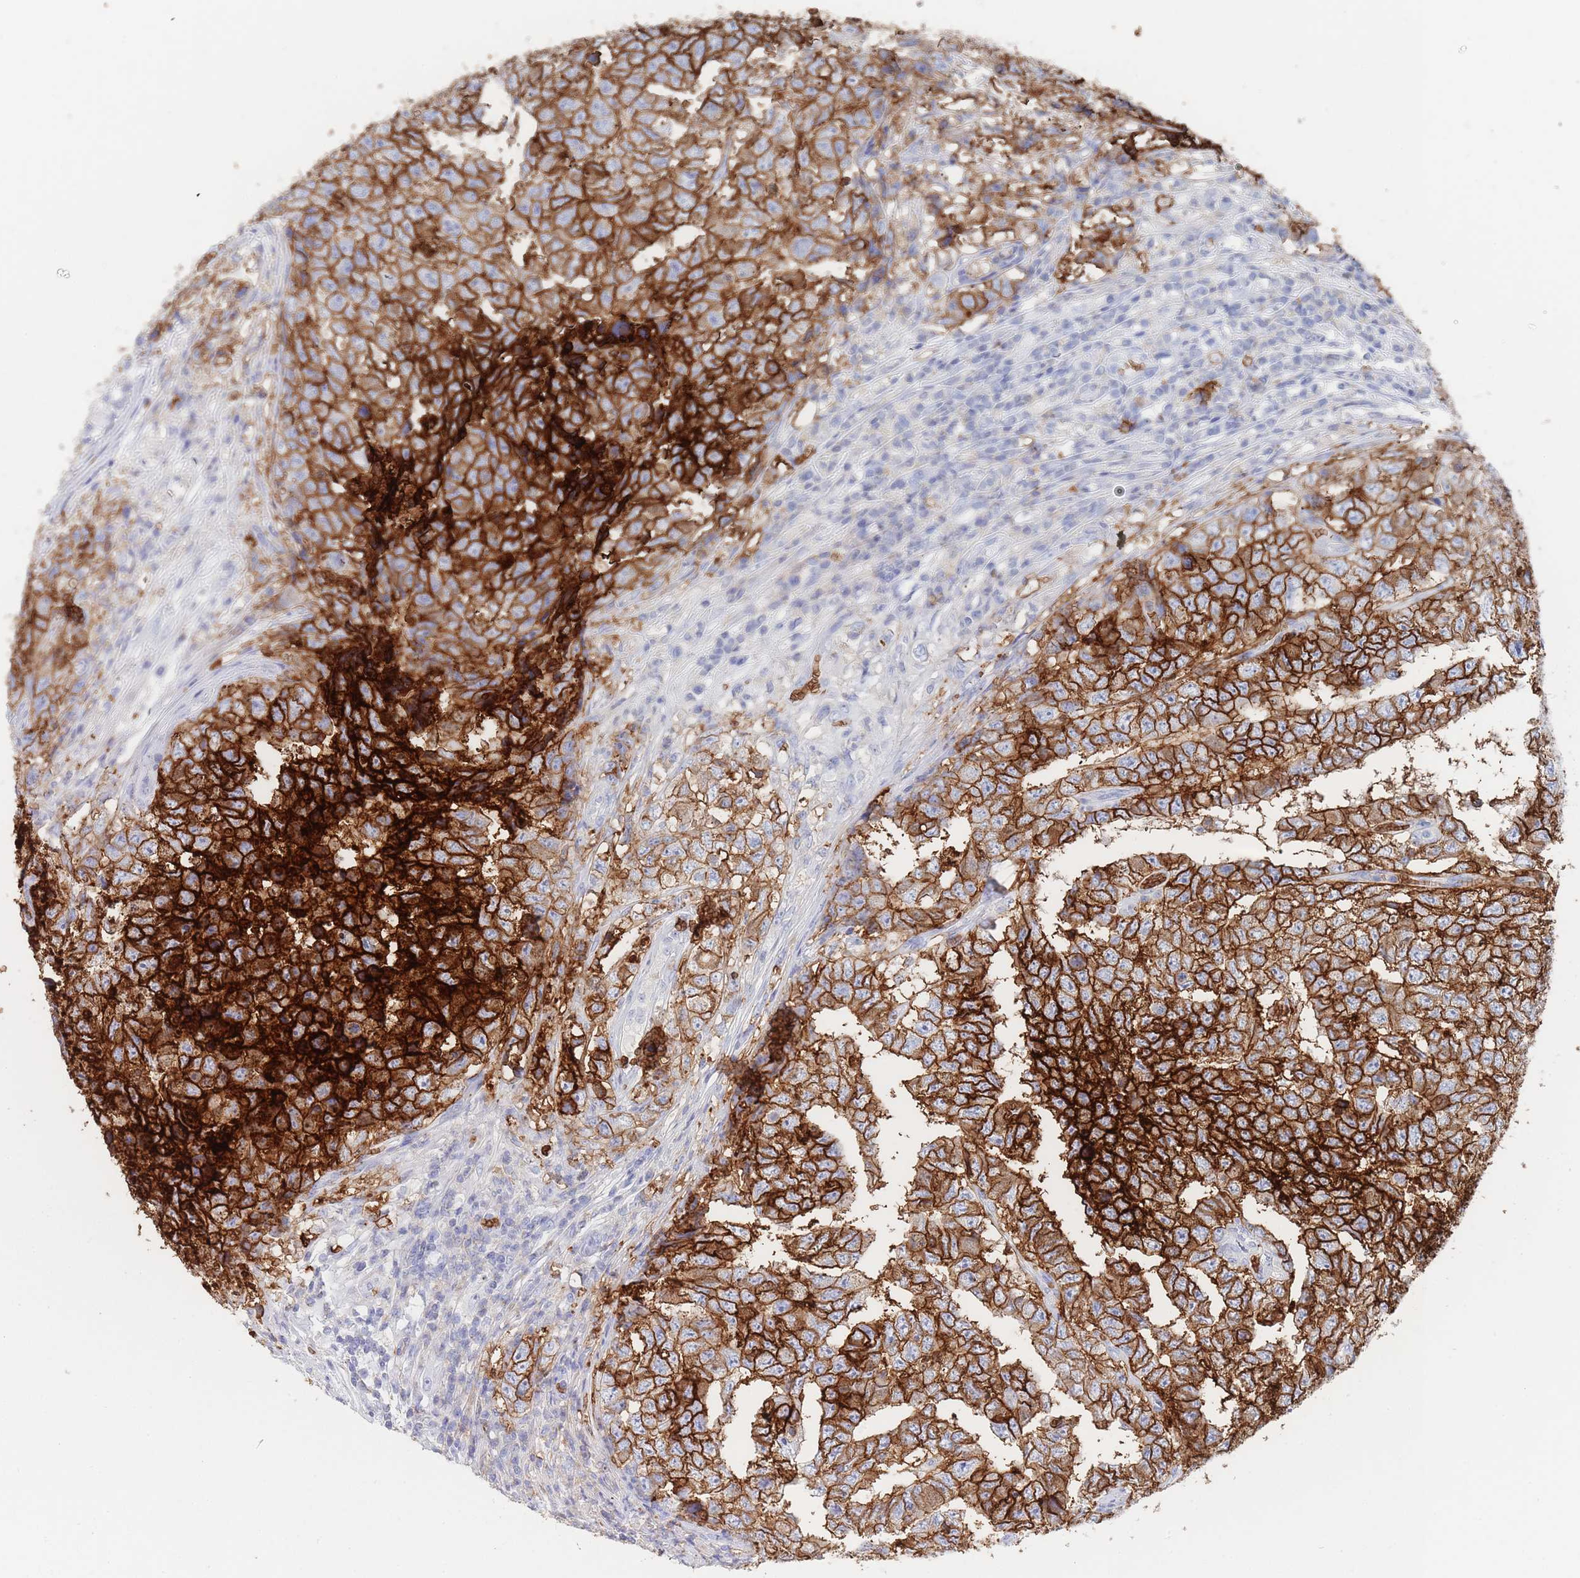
{"staining": {"intensity": "strong", "quantity": ">75%", "location": "cytoplasmic/membranous"}, "tissue": "testis cancer", "cell_type": "Tumor cells", "image_type": "cancer", "snomed": [{"axis": "morphology", "description": "Carcinoma, Embryonal, NOS"}, {"axis": "topography", "description": "Testis"}], "caption": "About >75% of tumor cells in testis cancer (embryonal carcinoma) show strong cytoplasmic/membranous protein staining as visualized by brown immunohistochemical staining.", "gene": "SLC2A1", "patient": {"sex": "male", "age": 25}}